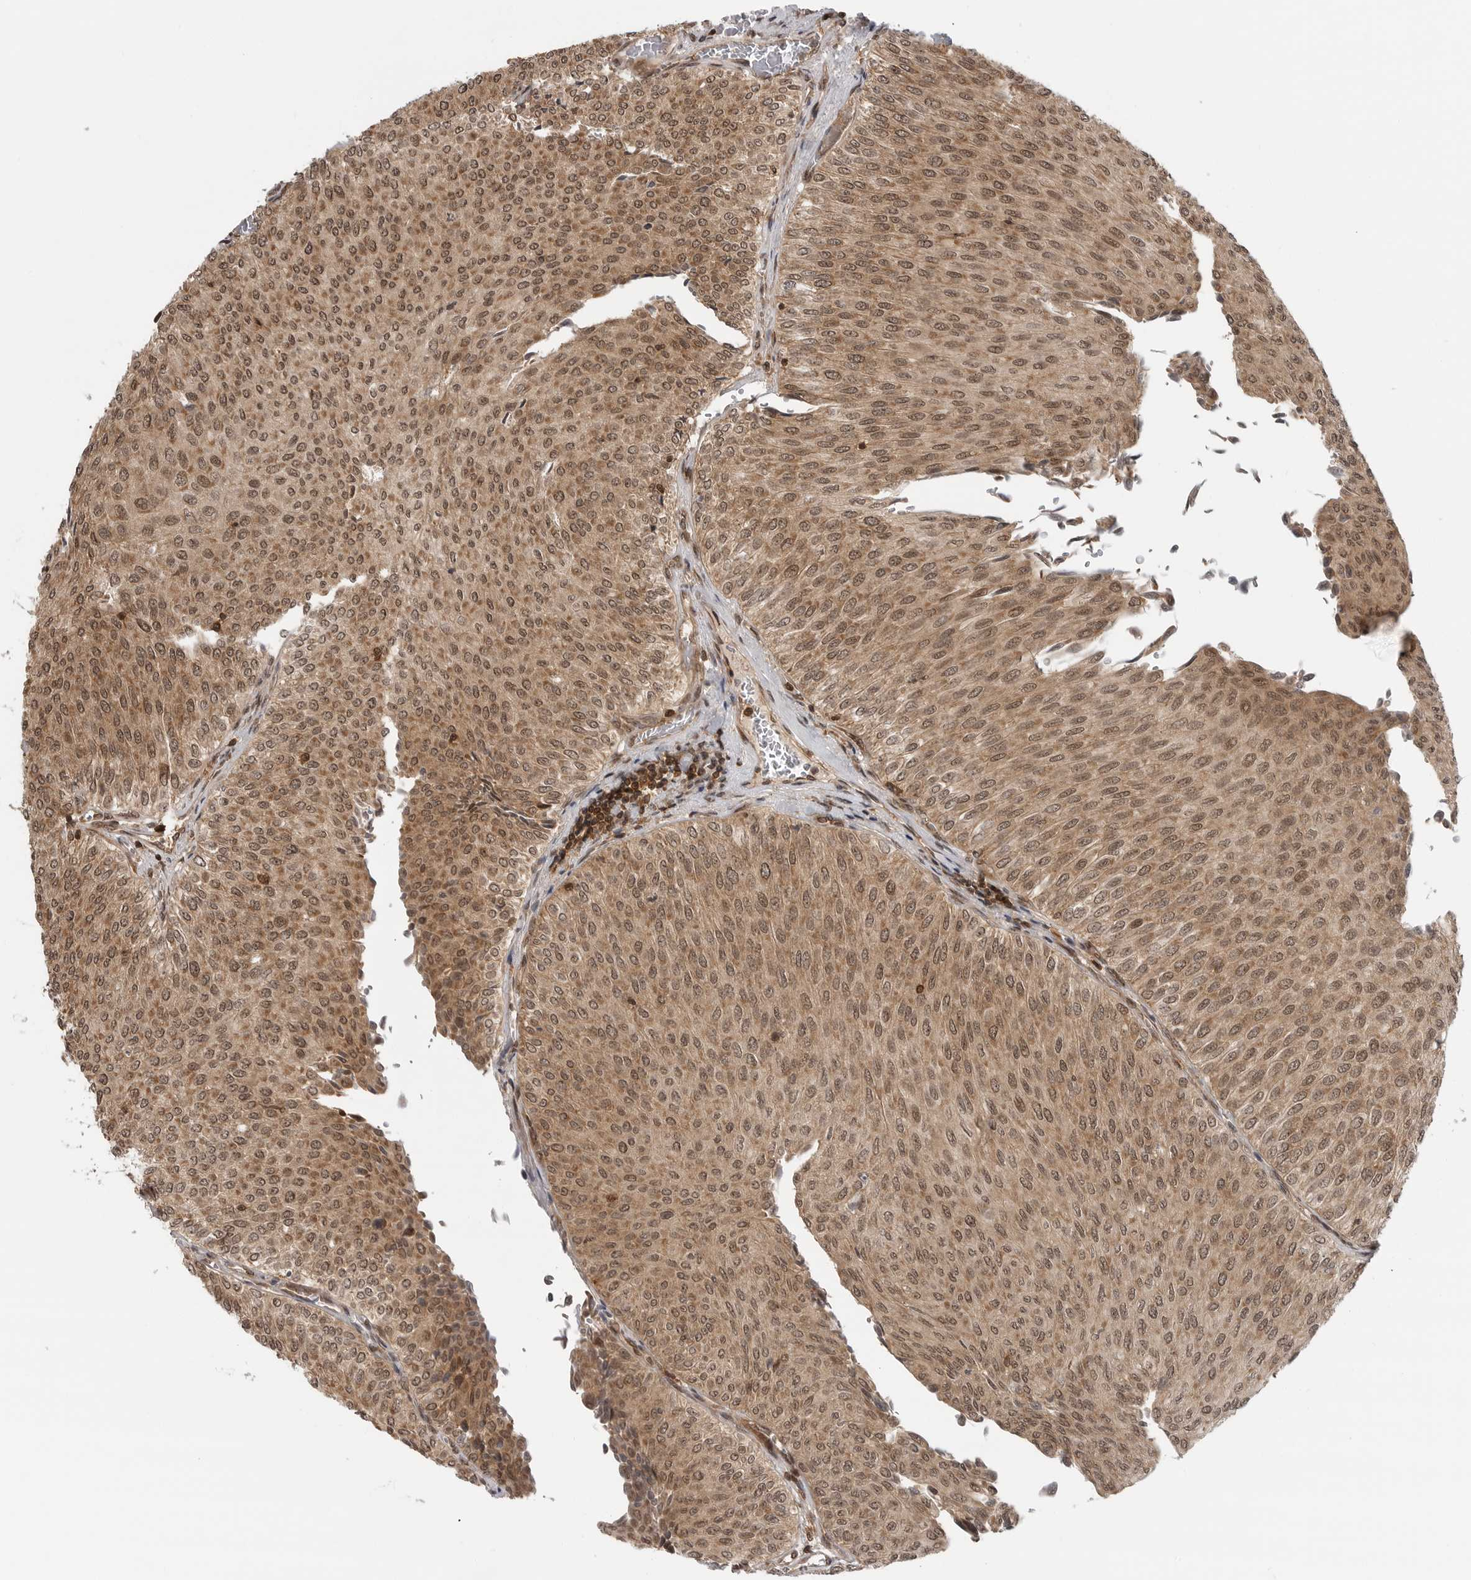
{"staining": {"intensity": "moderate", "quantity": ">75%", "location": "cytoplasmic/membranous,nuclear"}, "tissue": "urothelial cancer", "cell_type": "Tumor cells", "image_type": "cancer", "snomed": [{"axis": "morphology", "description": "Urothelial carcinoma, Low grade"}, {"axis": "topography", "description": "Urinary bladder"}], "caption": "This micrograph exhibits low-grade urothelial carcinoma stained with immunohistochemistry (IHC) to label a protein in brown. The cytoplasmic/membranous and nuclear of tumor cells show moderate positivity for the protein. Nuclei are counter-stained blue.", "gene": "SZRD1", "patient": {"sex": "male", "age": 78}}